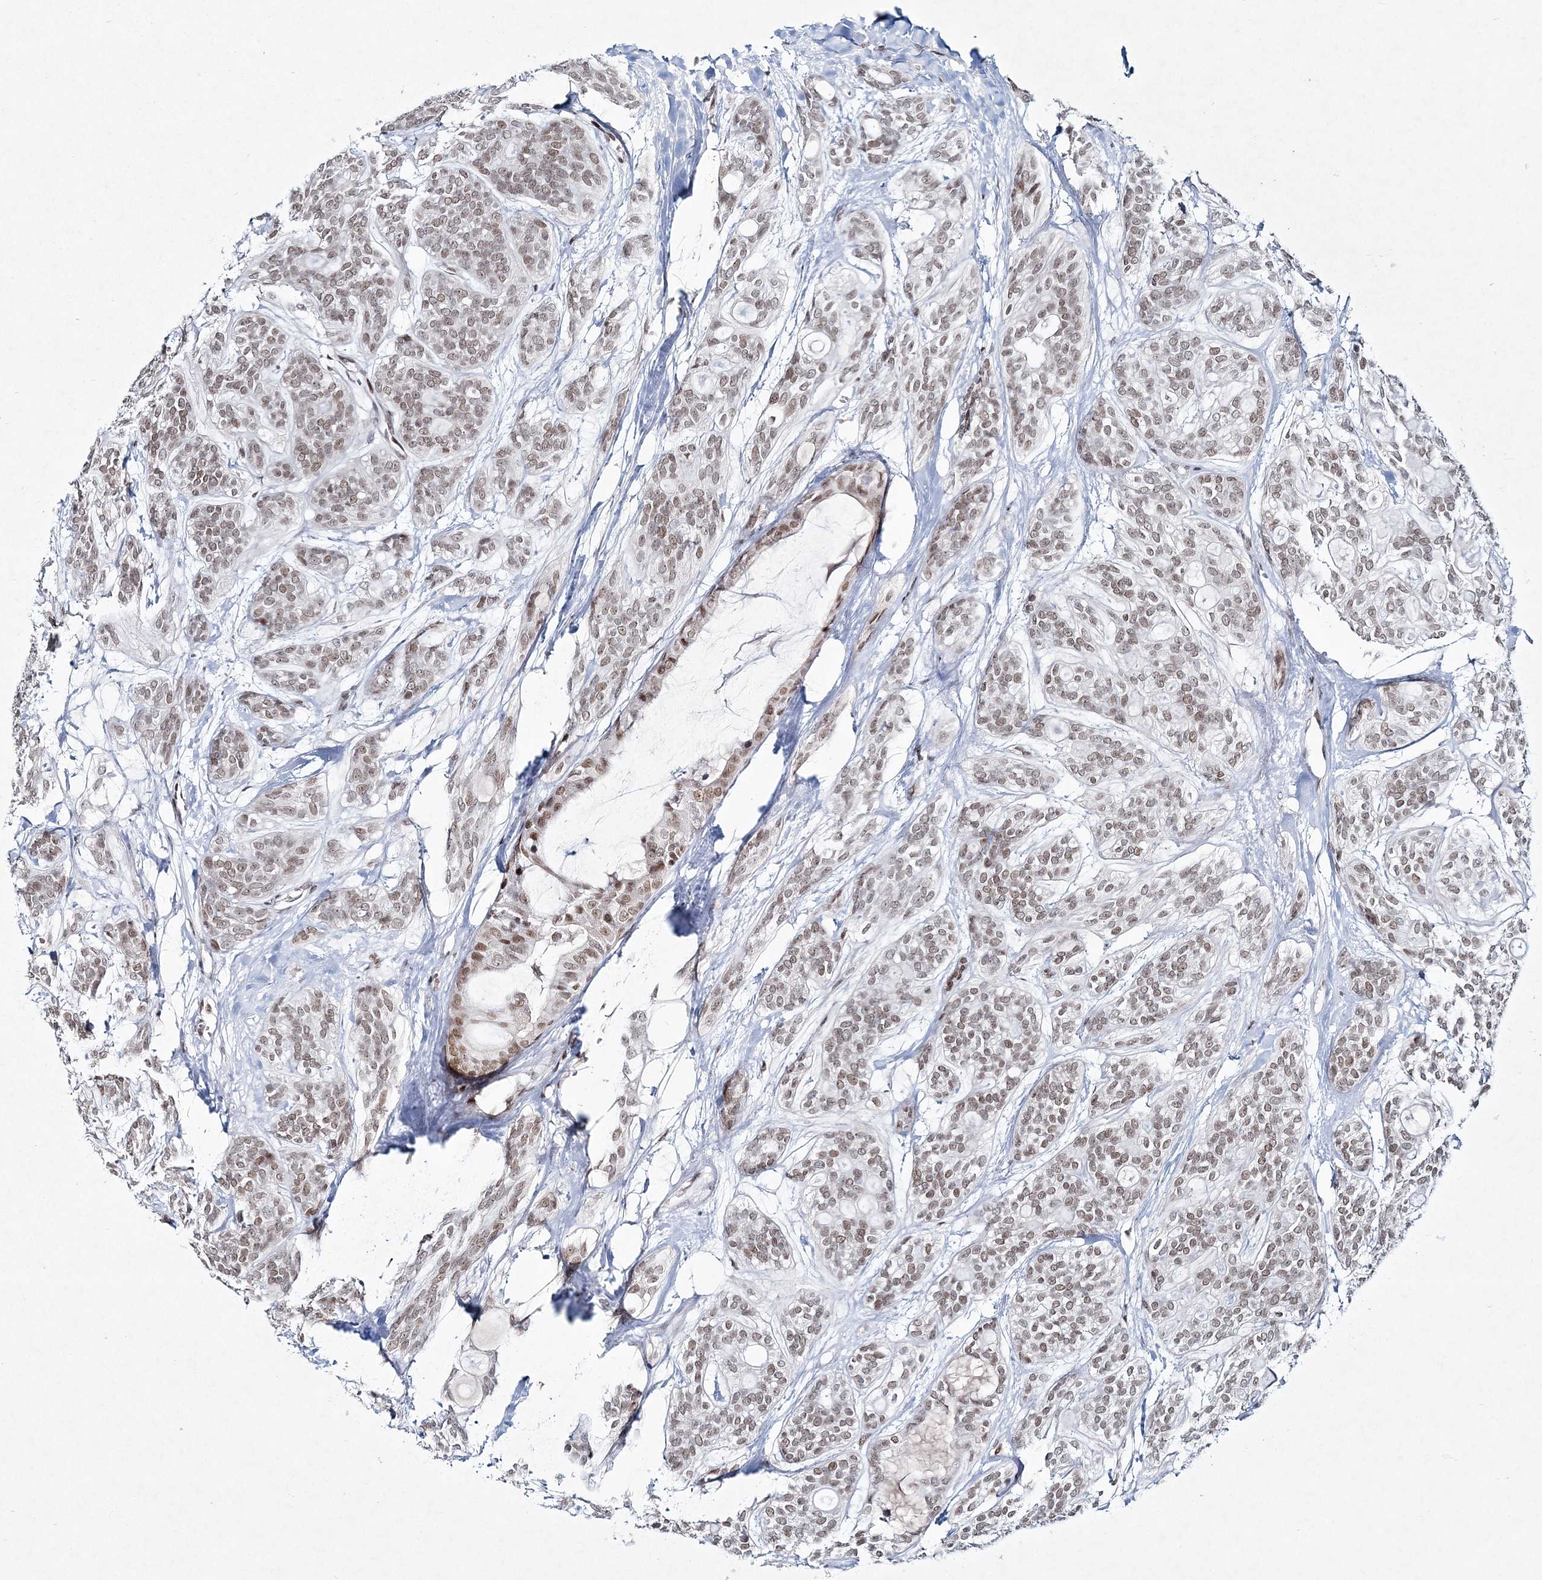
{"staining": {"intensity": "weak", "quantity": ">75%", "location": "nuclear"}, "tissue": "head and neck cancer", "cell_type": "Tumor cells", "image_type": "cancer", "snomed": [{"axis": "morphology", "description": "Adenocarcinoma, NOS"}, {"axis": "topography", "description": "Head-Neck"}], "caption": "A brown stain highlights weak nuclear staining of a protein in head and neck cancer tumor cells.", "gene": "LRRFIP2", "patient": {"sex": "male", "age": 66}}